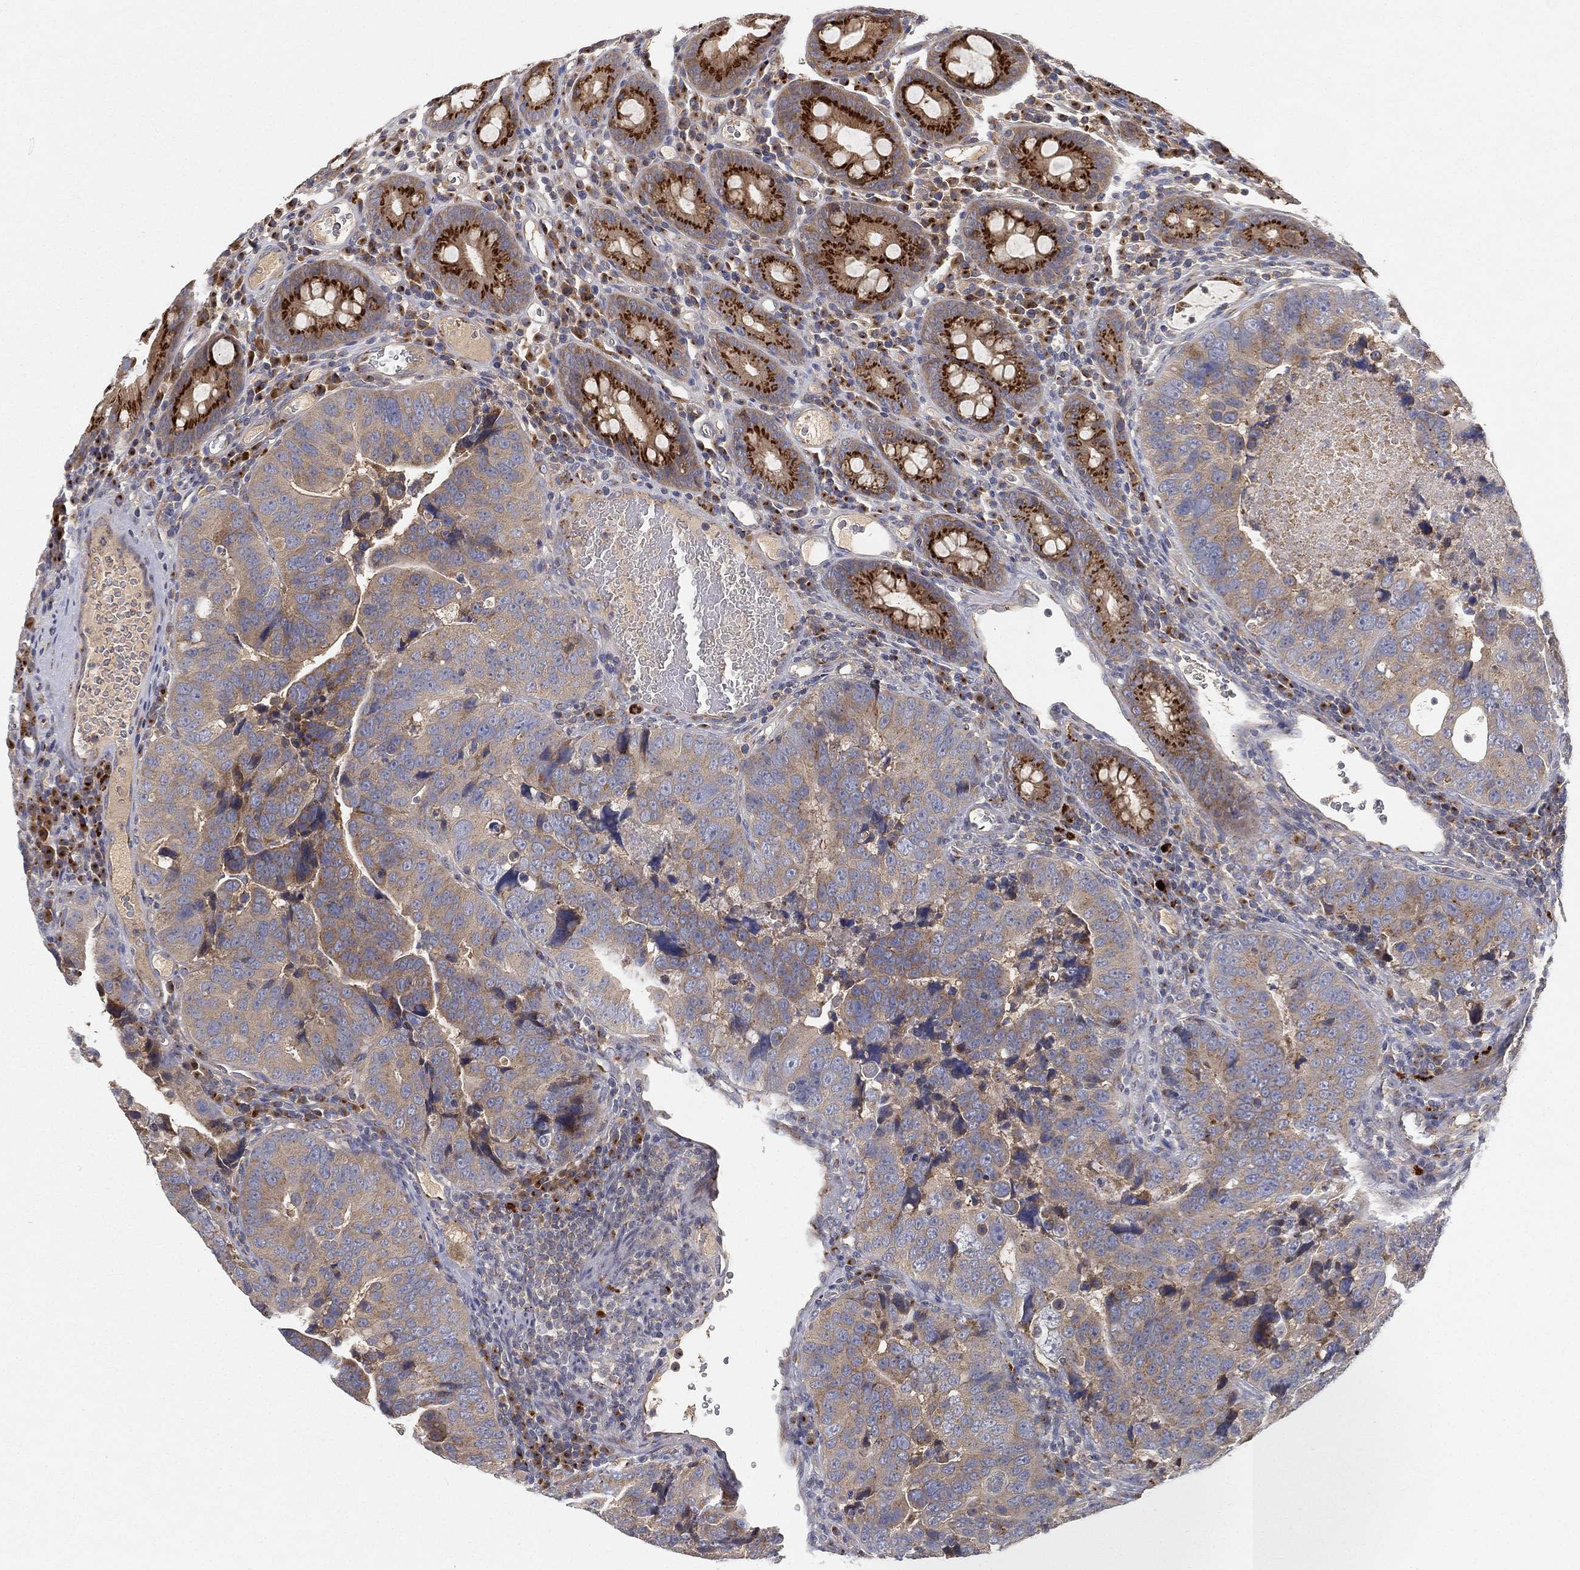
{"staining": {"intensity": "weak", "quantity": "25%-75%", "location": "cytoplasmic/membranous"}, "tissue": "colorectal cancer", "cell_type": "Tumor cells", "image_type": "cancer", "snomed": [{"axis": "morphology", "description": "Adenocarcinoma, NOS"}, {"axis": "topography", "description": "Colon"}], "caption": "Immunohistochemistry (IHC) of human adenocarcinoma (colorectal) exhibits low levels of weak cytoplasmic/membranous expression in approximately 25%-75% of tumor cells.", "gene": "CTSL", "patient": {"sex": "female", "age": 72}}